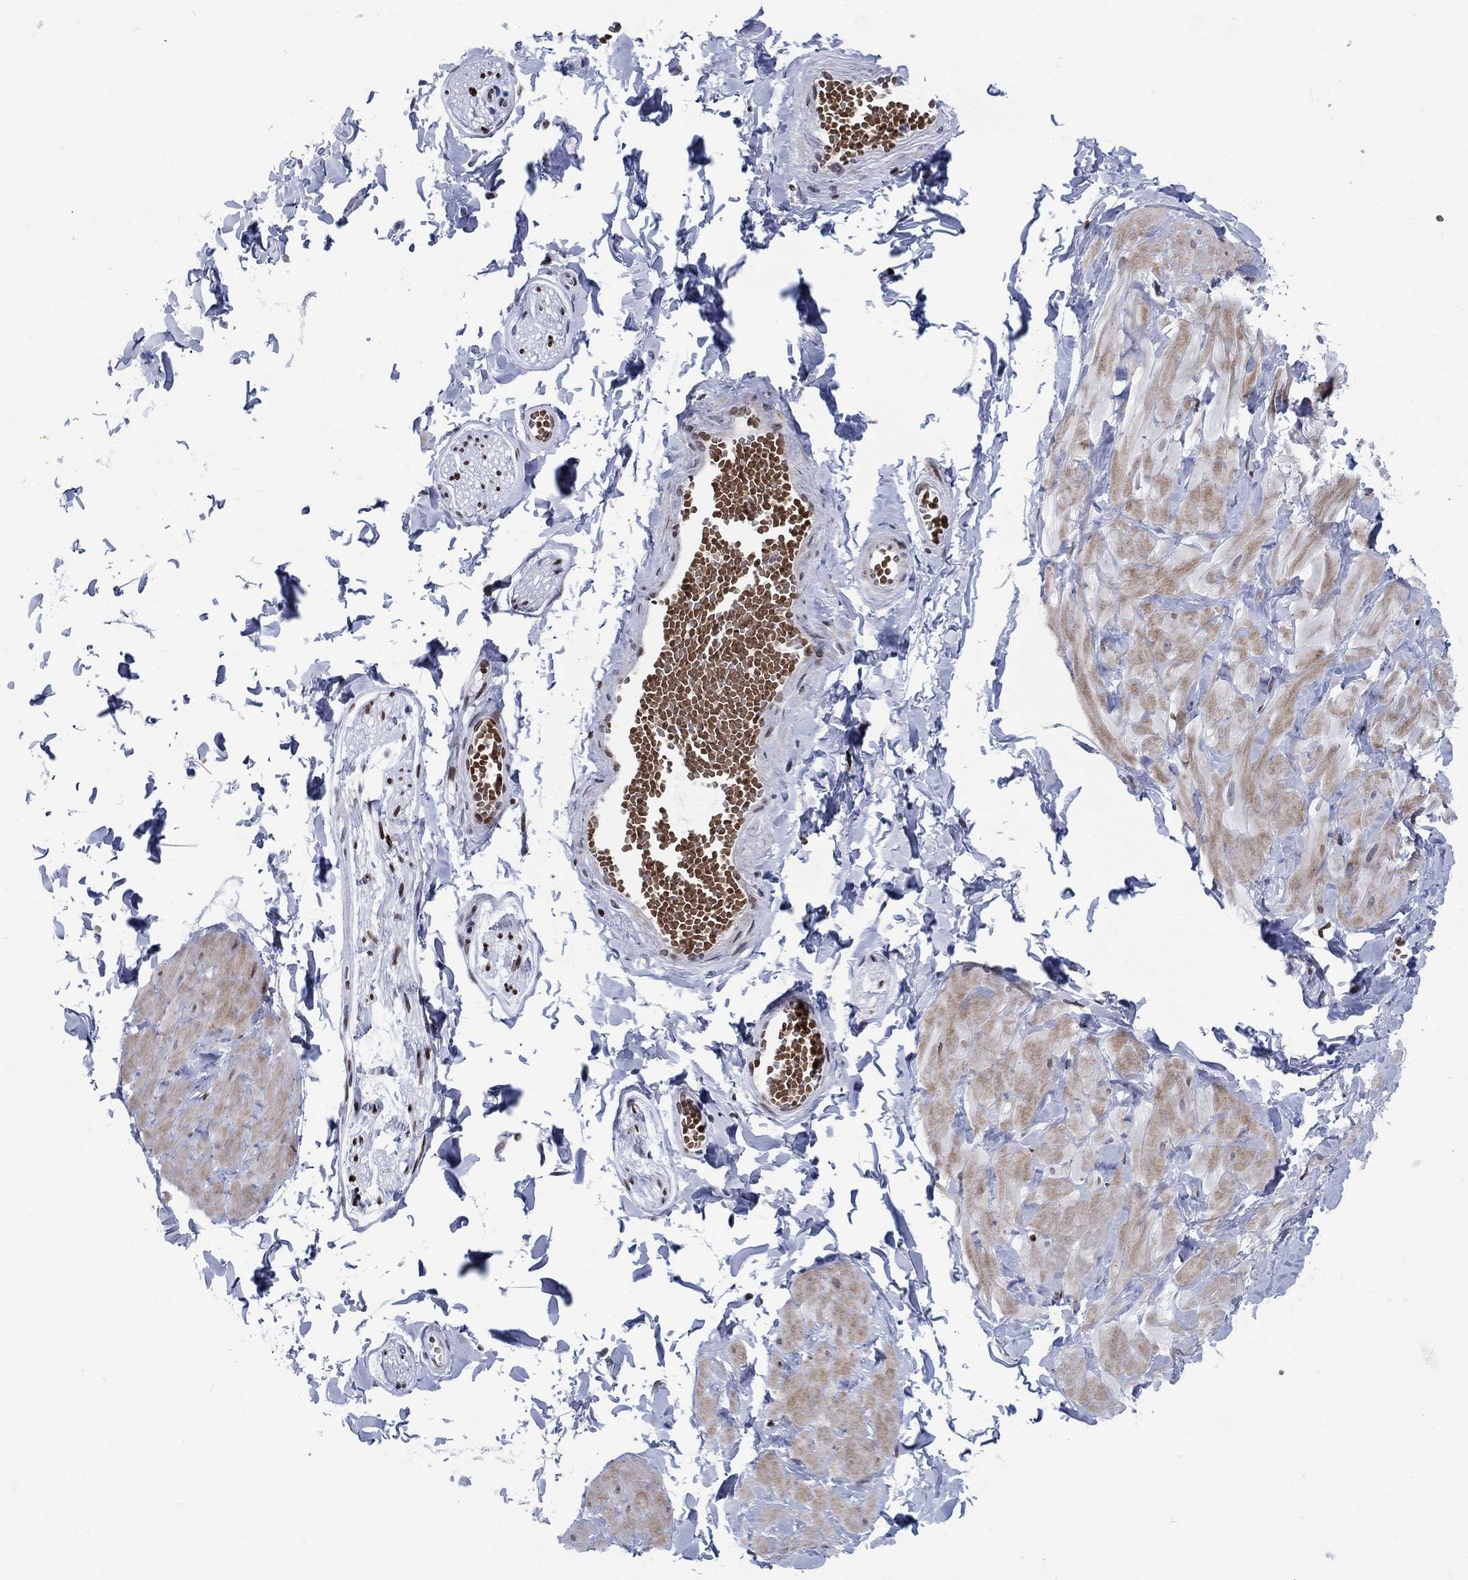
{"staining": {"intensity": "negative", "quantity": "none", "location": "none"}, "tissue": "adipose tissue", "cell_type": "Adipocytes", "image_type": "normal", "snomed": [{"axis": "morphology", "description": "Normal tissue, NOS"}, {"axis": "topography", "description": "Smooth muscle"}, {"axis": "topography", "description": "Peripheral nerve tissue"}], "caption": "Human adipose tissue stained for a protein using immunohistochemistry exhibits no staining in adipocytes.", "gene": "HMGA1", "patient": {"sex": "male", "age": 22}}